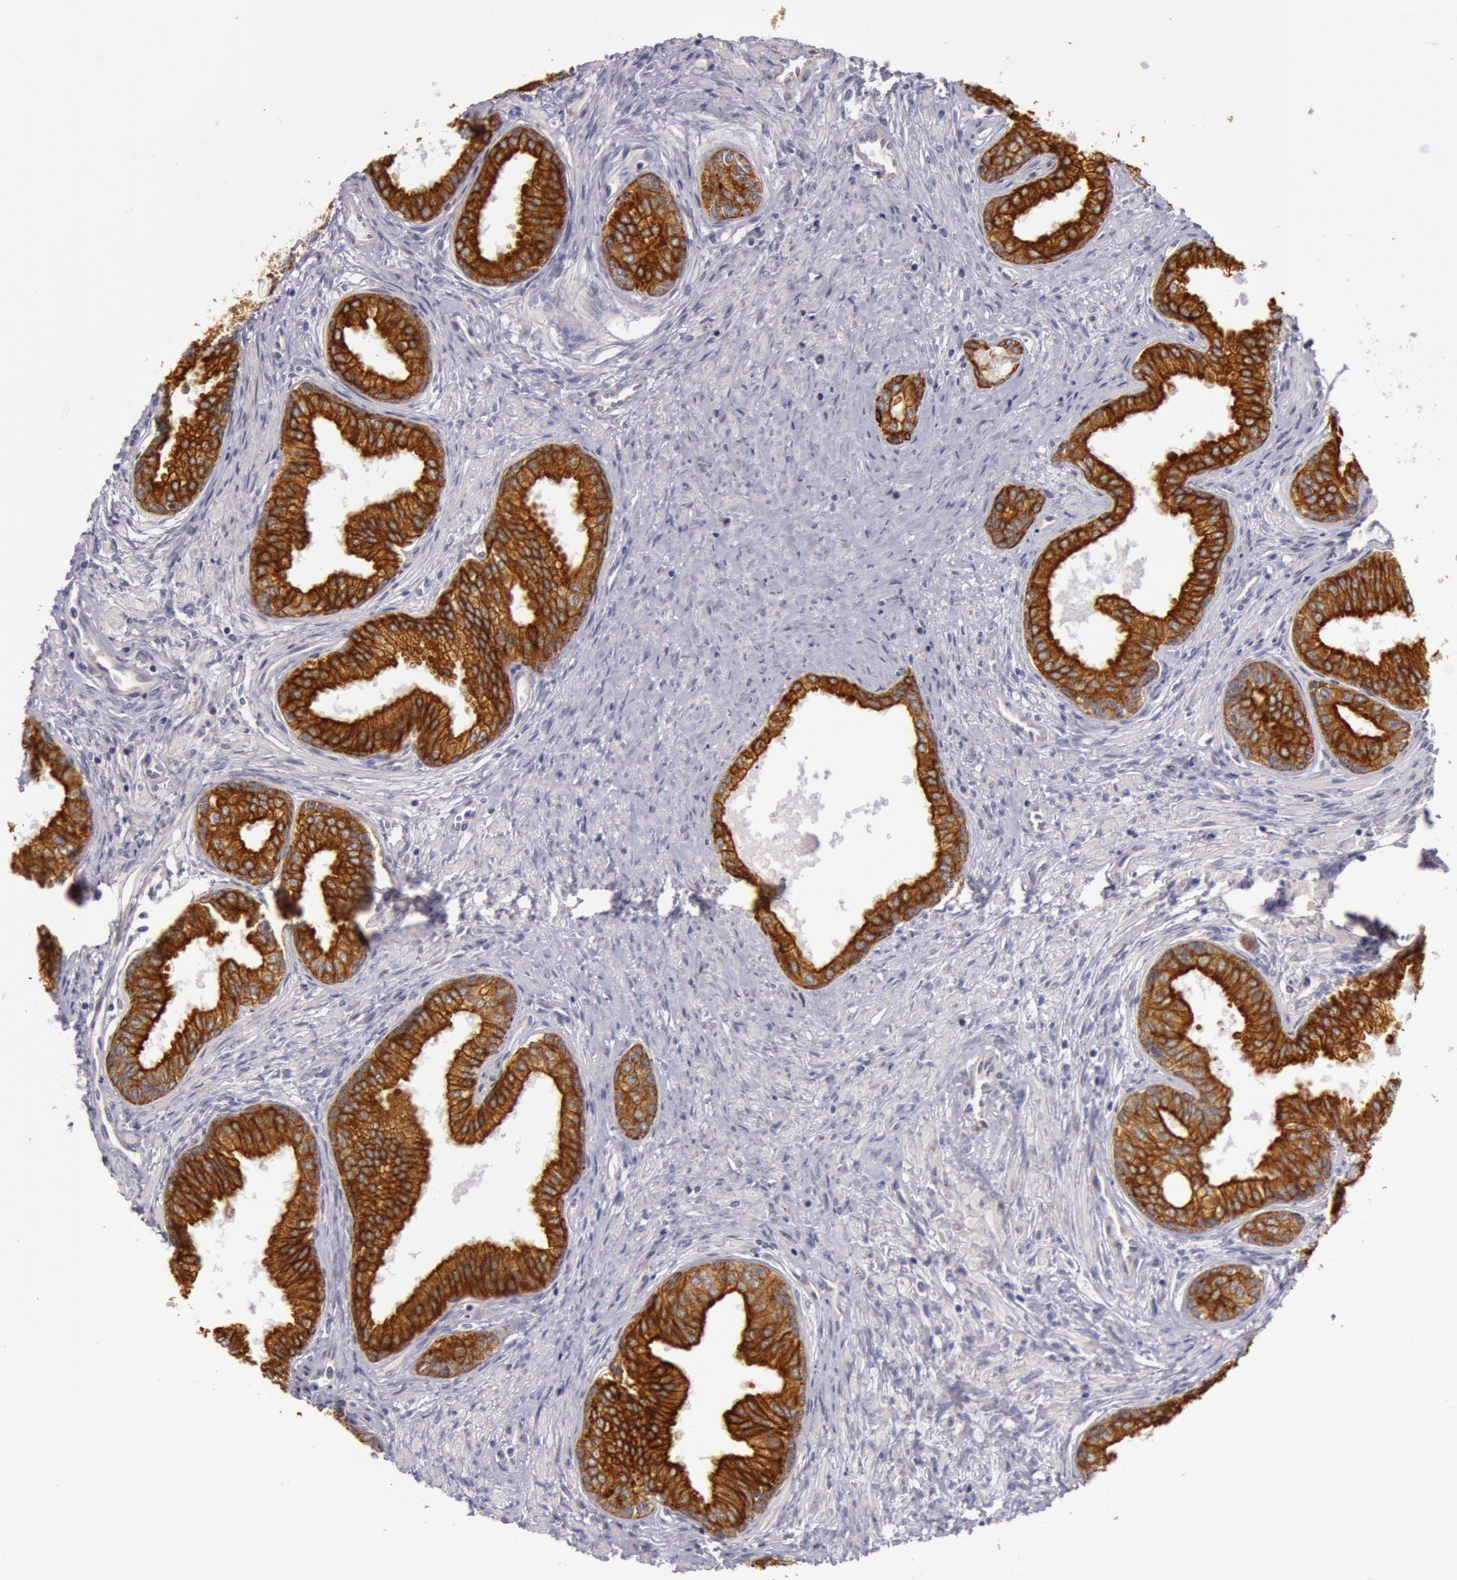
{"staining": {"intensity": "strong", "quantity": ">75%", "location": "cytoplasmic/membranous"}, "tissue": "prostate", "cell_type": "Glandular cells", "image_type": "normal", "snomed": [{"axis": "morphology", "description": "Normal tissue, NOS"}, {"axis": "topography", "description": "Prostate"}], "caption": "IHC histopathology image of unremarkable prostate: human prostate stained using IHC demonstrates high levels of strong protein expression localized specifically in the cytoplasmic/membranous of glandular cells, appearing as a cytoplasmic/membranous brown color.", "gene": "KRT18", "patient": {"sex": "male", "age": 68}}